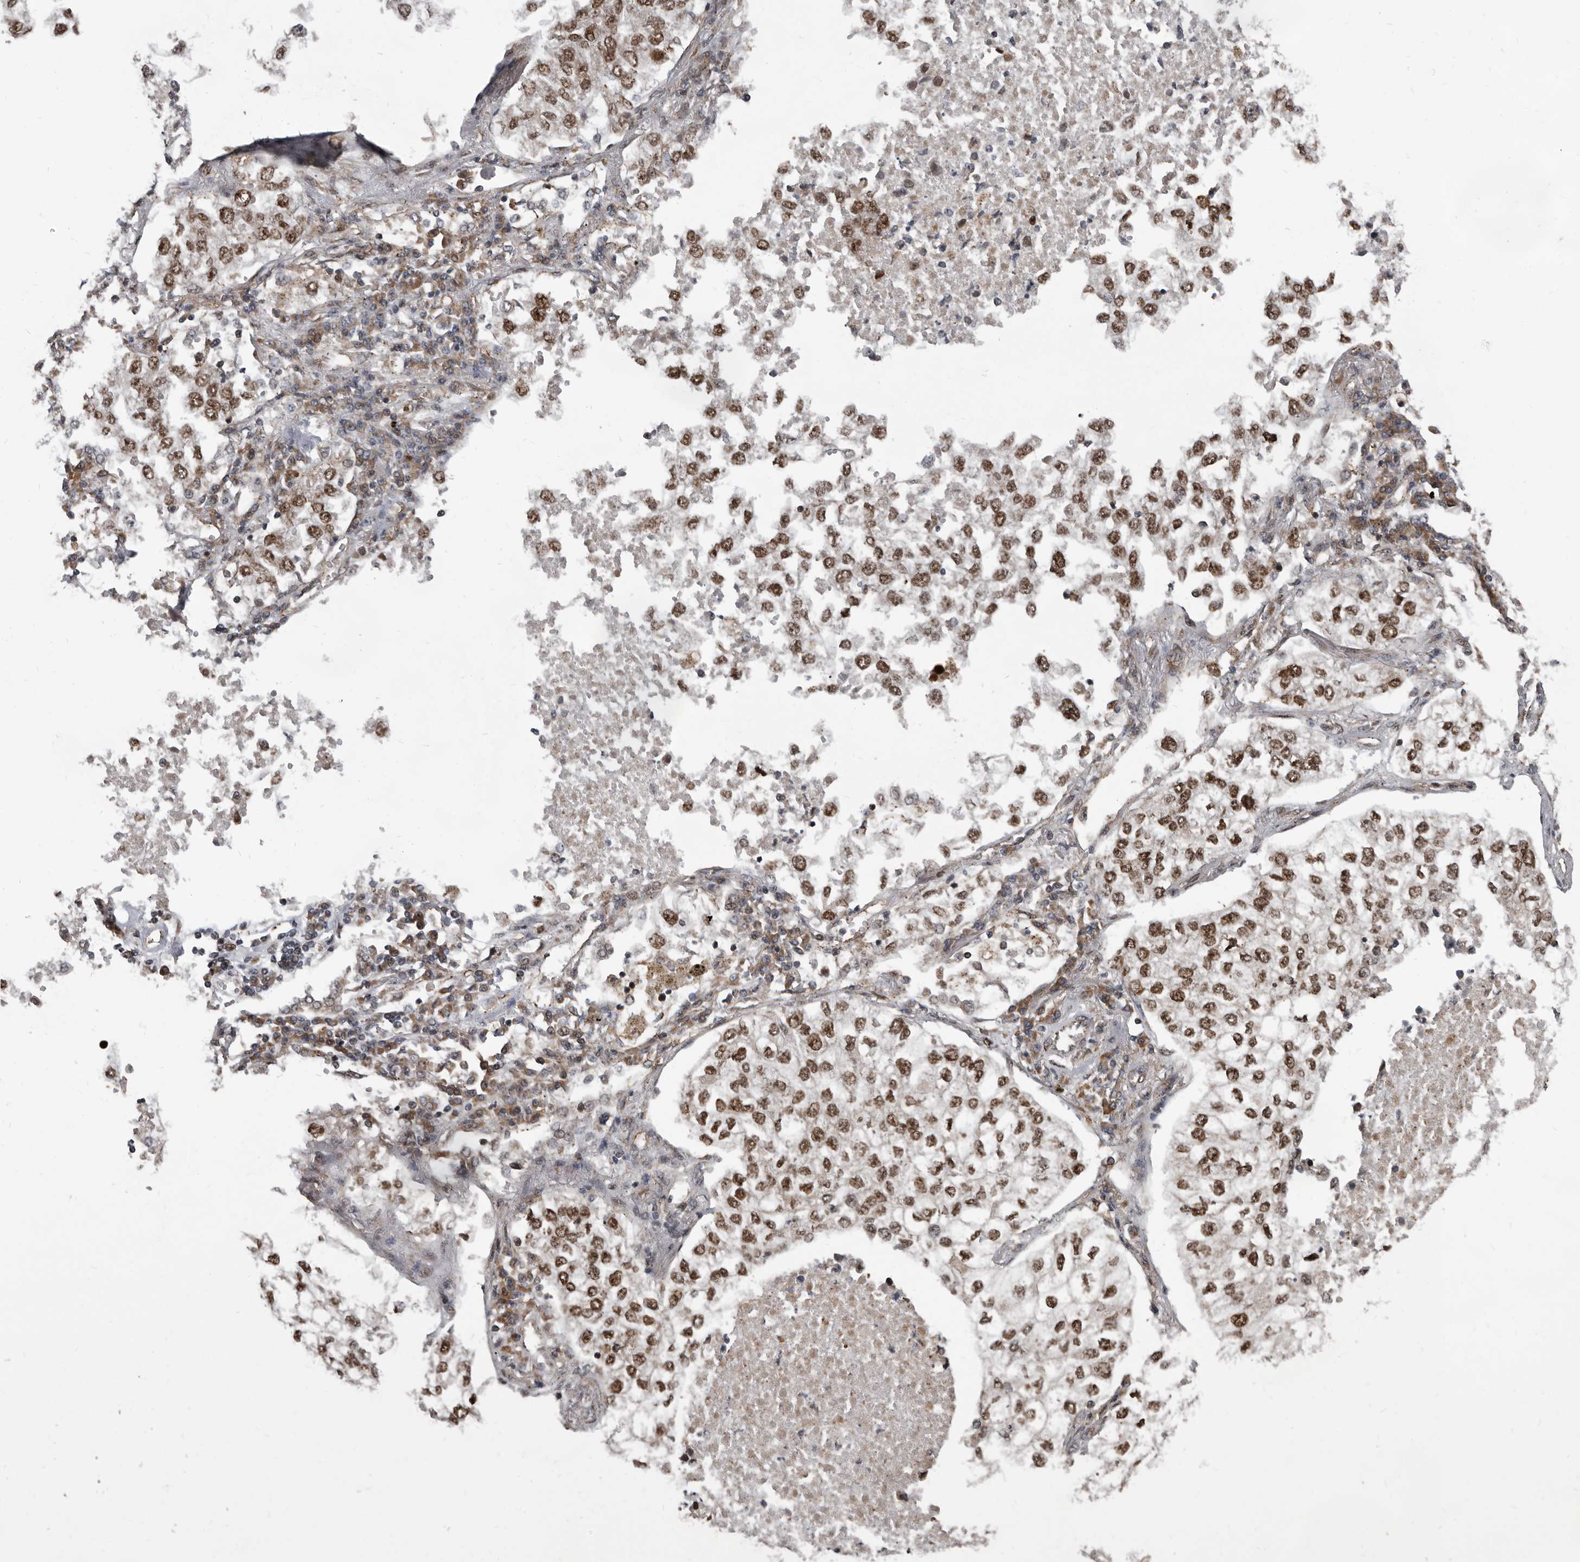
{"staining": {"intensity": "moderate", "quantity": ">75%", "location": "nuclear"}, "tissue": "lung cancer", "cell_type": "Tumor cells", "image_type": "cancer", "snomed": [{"axis": "morphology", "description": "Adenocarcinoma, NOS"}, {"axis": "topography", "description": "Lung"}], "caption": "Immunohistochemistry (IHC) (DAB) staining of human lung cancer (adenocarcinoma) demonstrates moderate nuclear protein positivity in about >75% of tumor cells.", "gene": "CHD1L", "patient": {"sex": "male", "age": 63}}